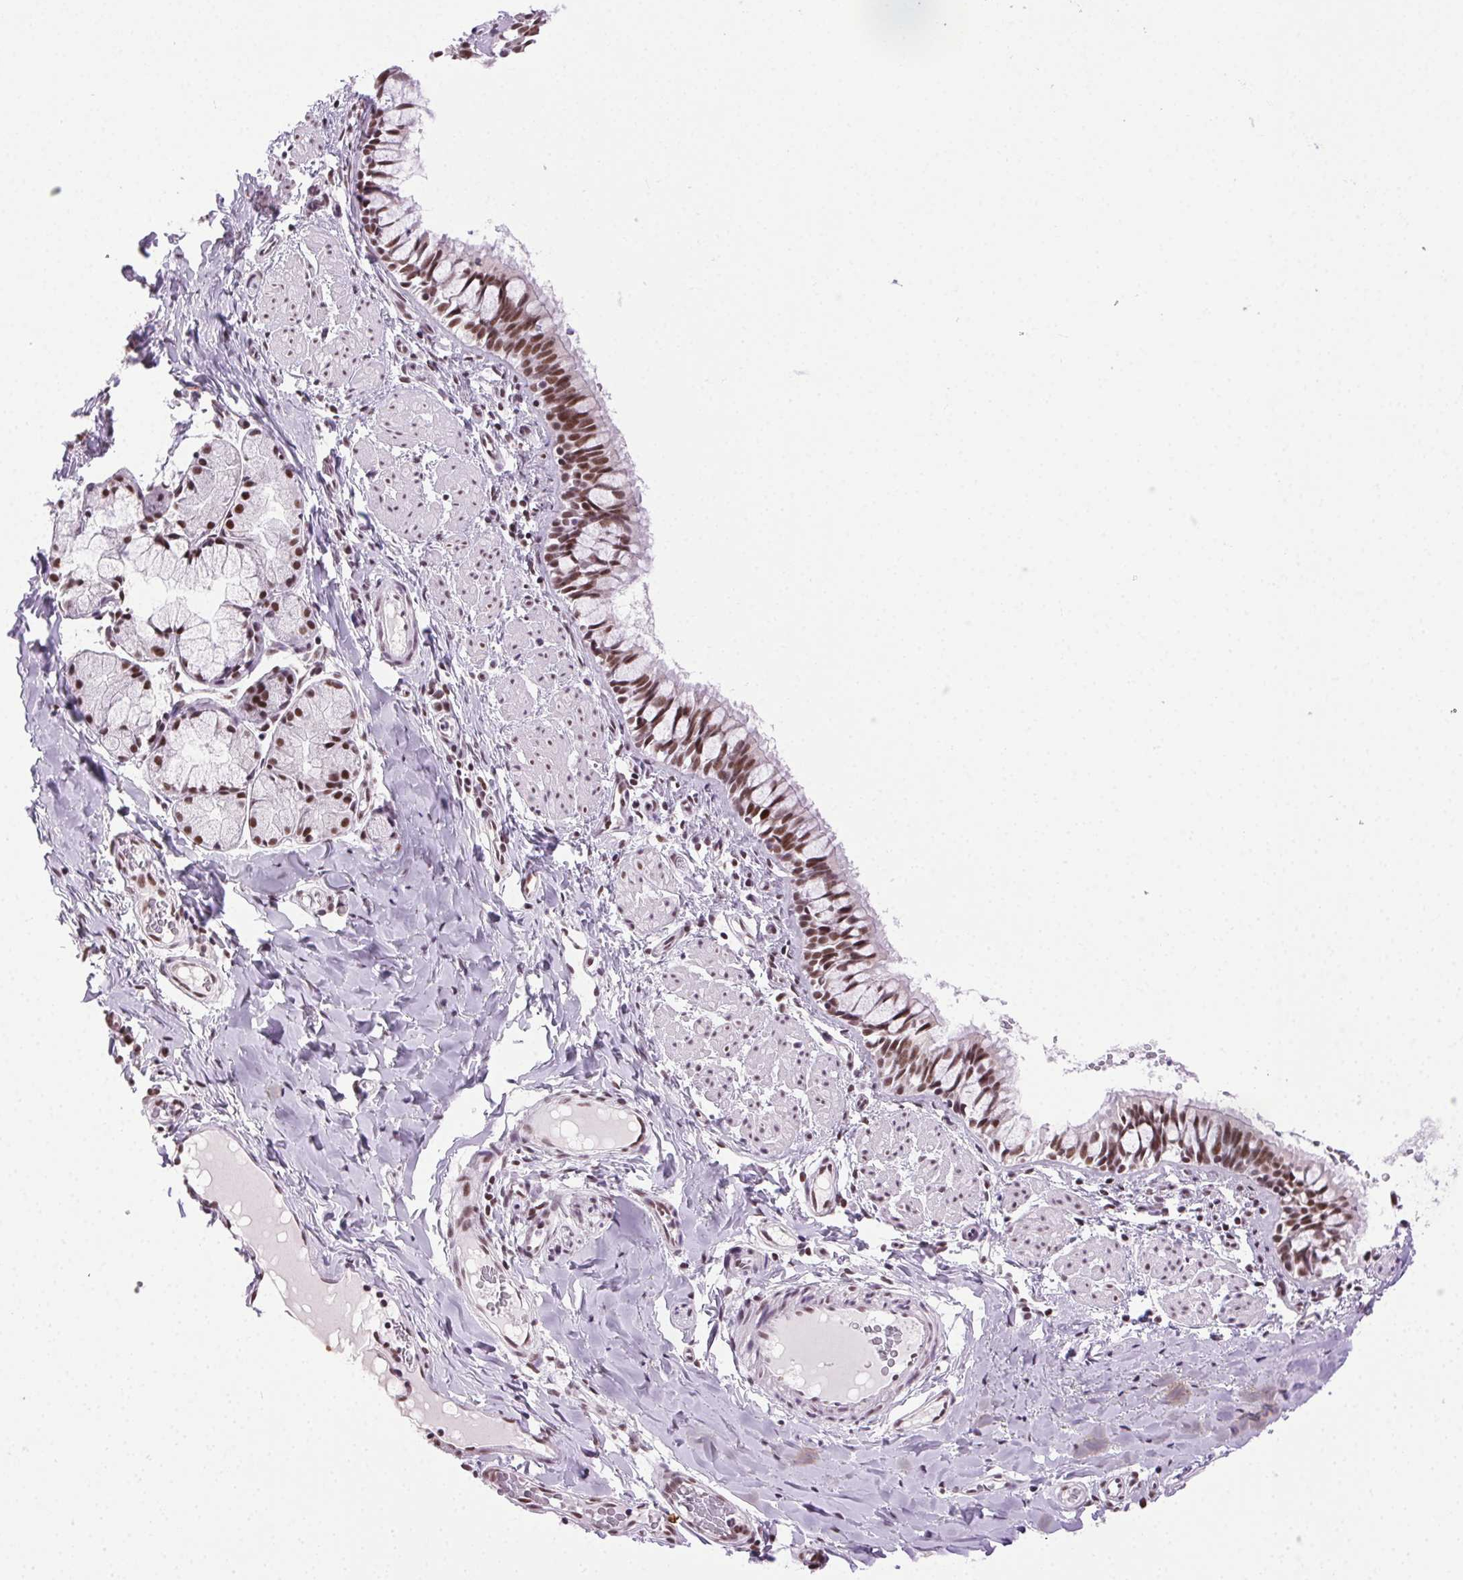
{"staining": {"intensity": "strong", "quantity": ">75%", "location": "nuclear"}, "tissue": "bronchus", "cell_type": "Respiratory epithelial cells", "image_type": "normal", "snomed": [{"axis": "morphology", "description": "Normal tissue, NOS"}, {"axis": "topography", "description": "Bronchus"}], "caption": "An immunohistochemistry photomicrograph of benign tissue is shown. Protein staining in brown labels strong nuclear positivity in bronchus within respiratory epithelial cells.", "gene": "TRA2B", "patient": {"sex": "male", "age": 1}}